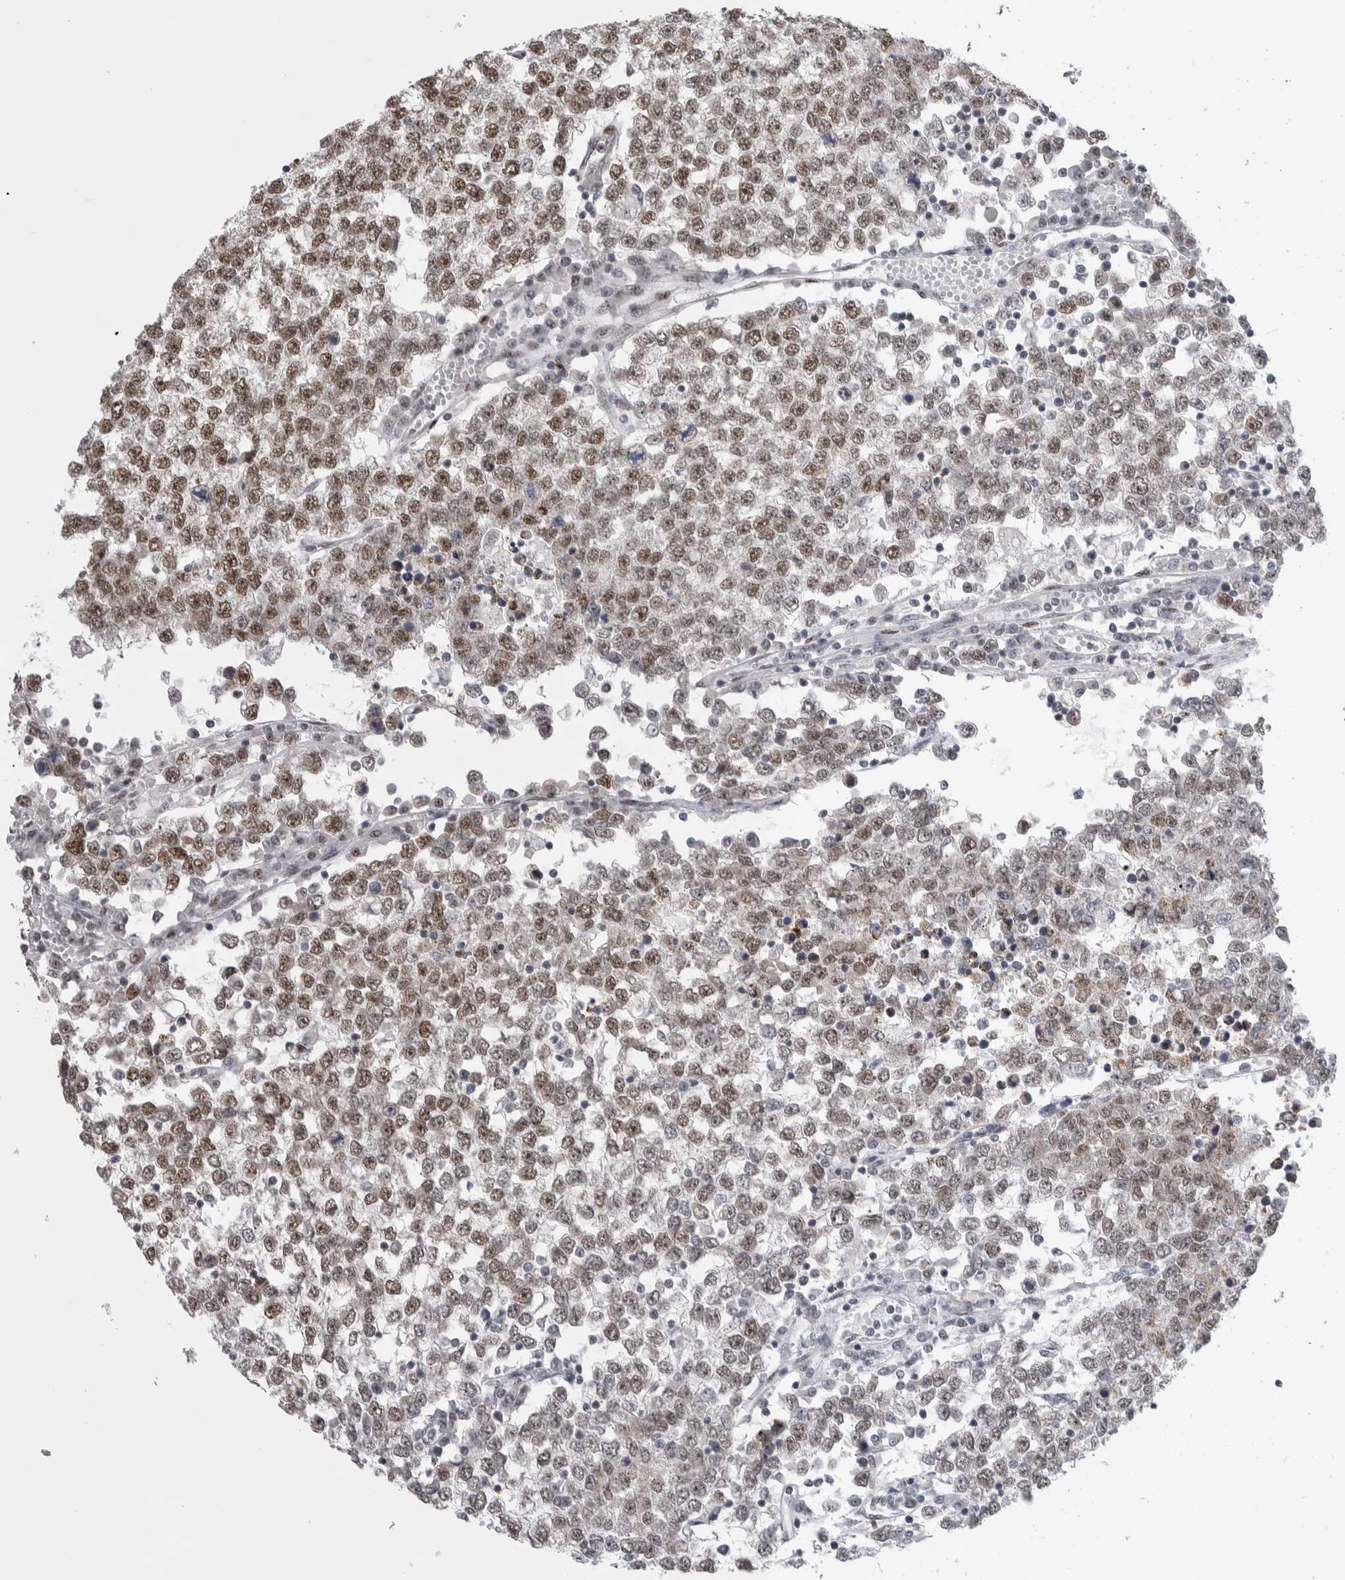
{"staining": {"intensity": "moderate", "quantity": "25%-75%", "location": "nuclear"}, "tissue": "testis cancer", "cell_type": "Tumor cells", "image_type": "cancer", "snomed": [{"axis": "morphology", "description": "Seminoma, NOS"}, {"axis": "topography", "description": "Testis"}], "caption": "Immunohistochemical staining of seminoma (testis) shows moderate nuclear protein positivity in about 25%-75% of tumor cells. Using DAB (brown) and hematoxylin (blue) stains, captured at high magnification using brightfield microscopy.", "gene": "HEXIM2", "patient": {"sex": "male", "age": 65}}